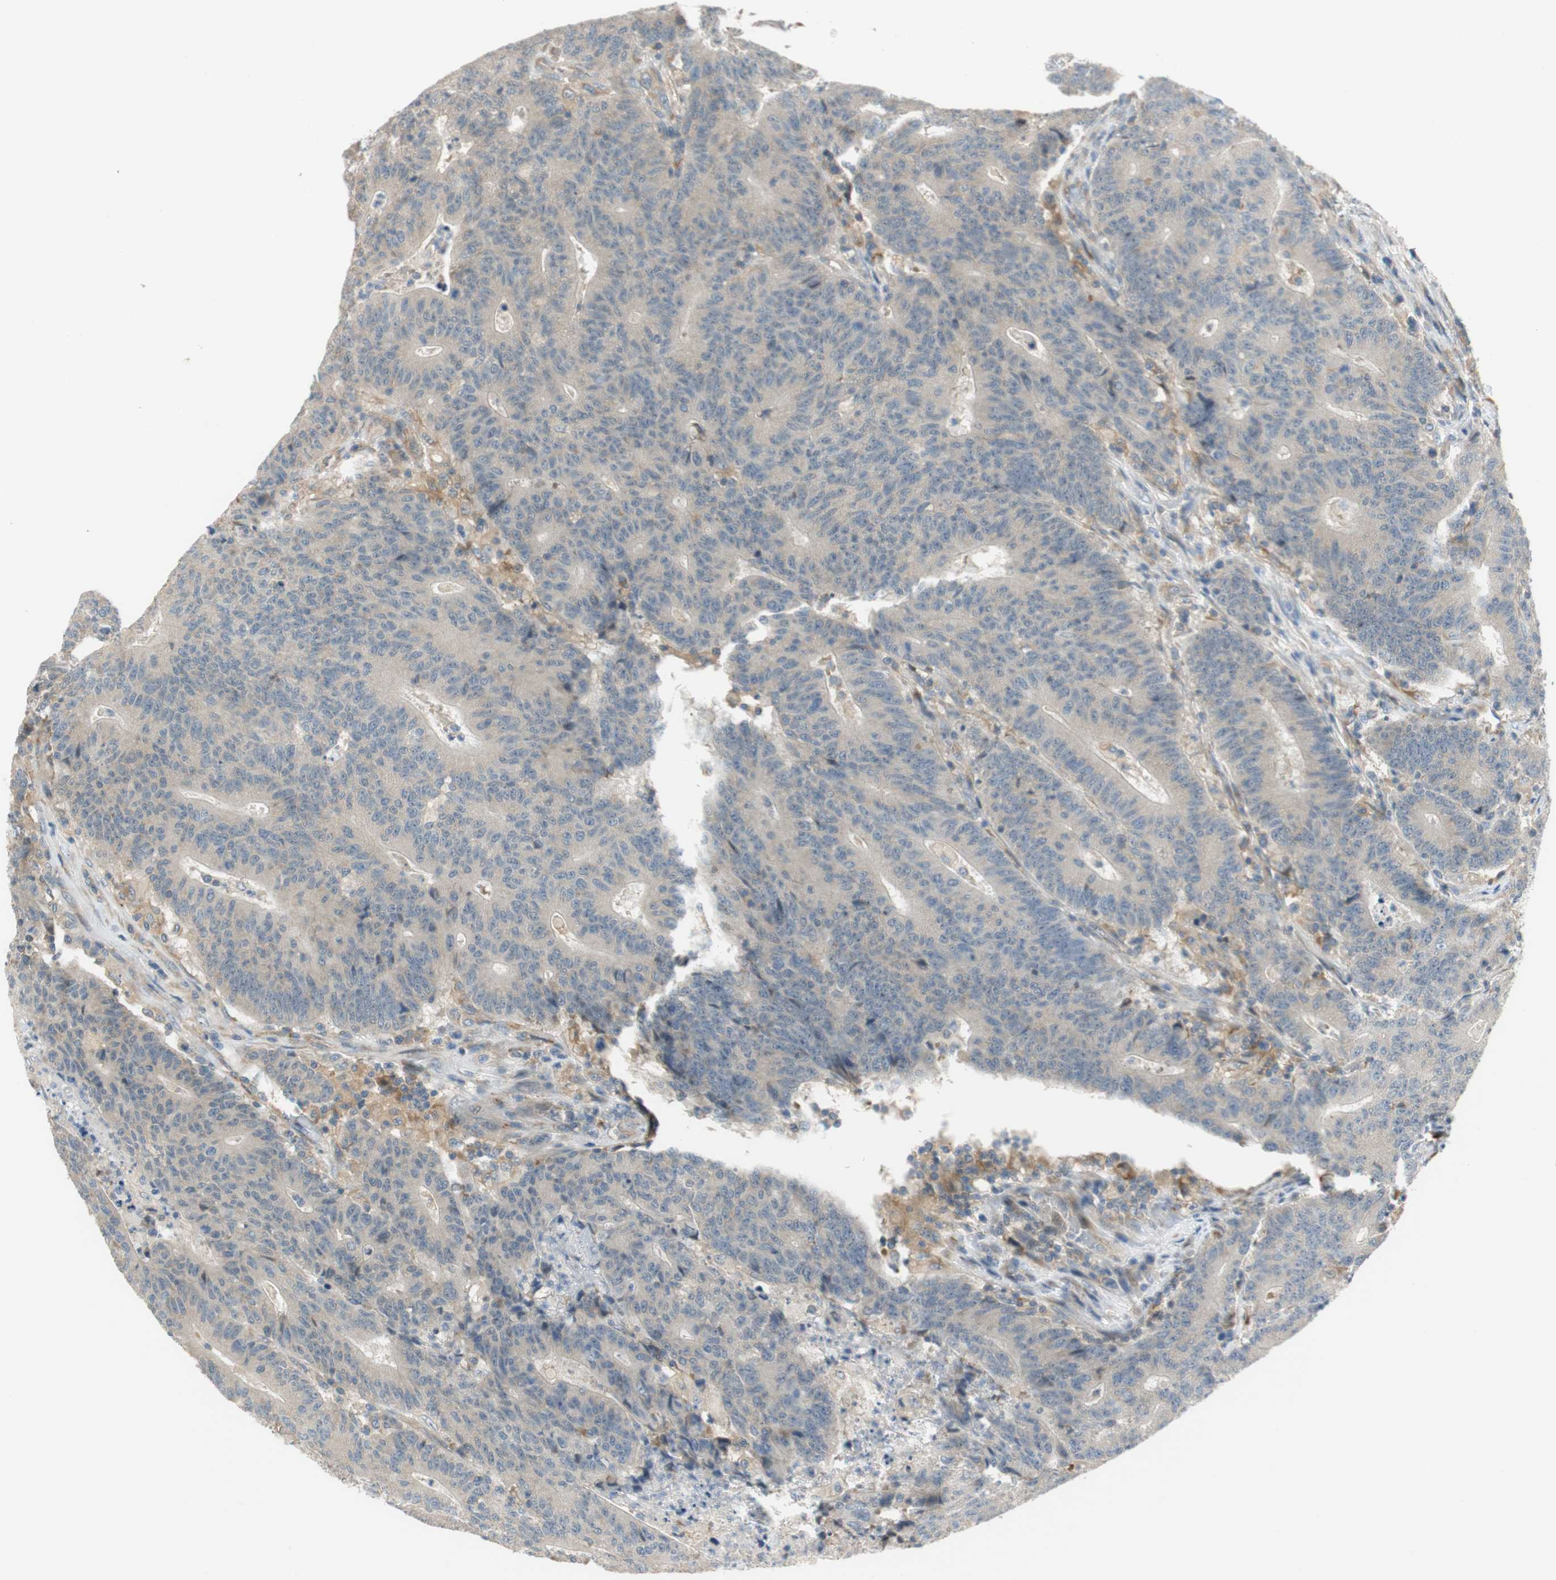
{"staining": {"intensity": "negative", "quantity": "none", "location": "none"}, "tissue": "colorectal cancer", "cell_type": "Tumor cells", "image_type": "cancer", "snomed": [{"axis": "morphology", "description": "Normal tissue, NOS"}, {"axis": "morphology", "description": "Adenocarcinoma, NOS"}, {"axis": "topography", "description": "Colon"}], "caption": "The IHC histopathology image has no significant positivity in tumor cells of adenocarcinoma (colorectal) tissue. (DAB (3,3'-diaminobenzidine) immunohistochemistry, high magnification).", "gene": "GATD1", "patient": {"sex": "female", "age": 75}}